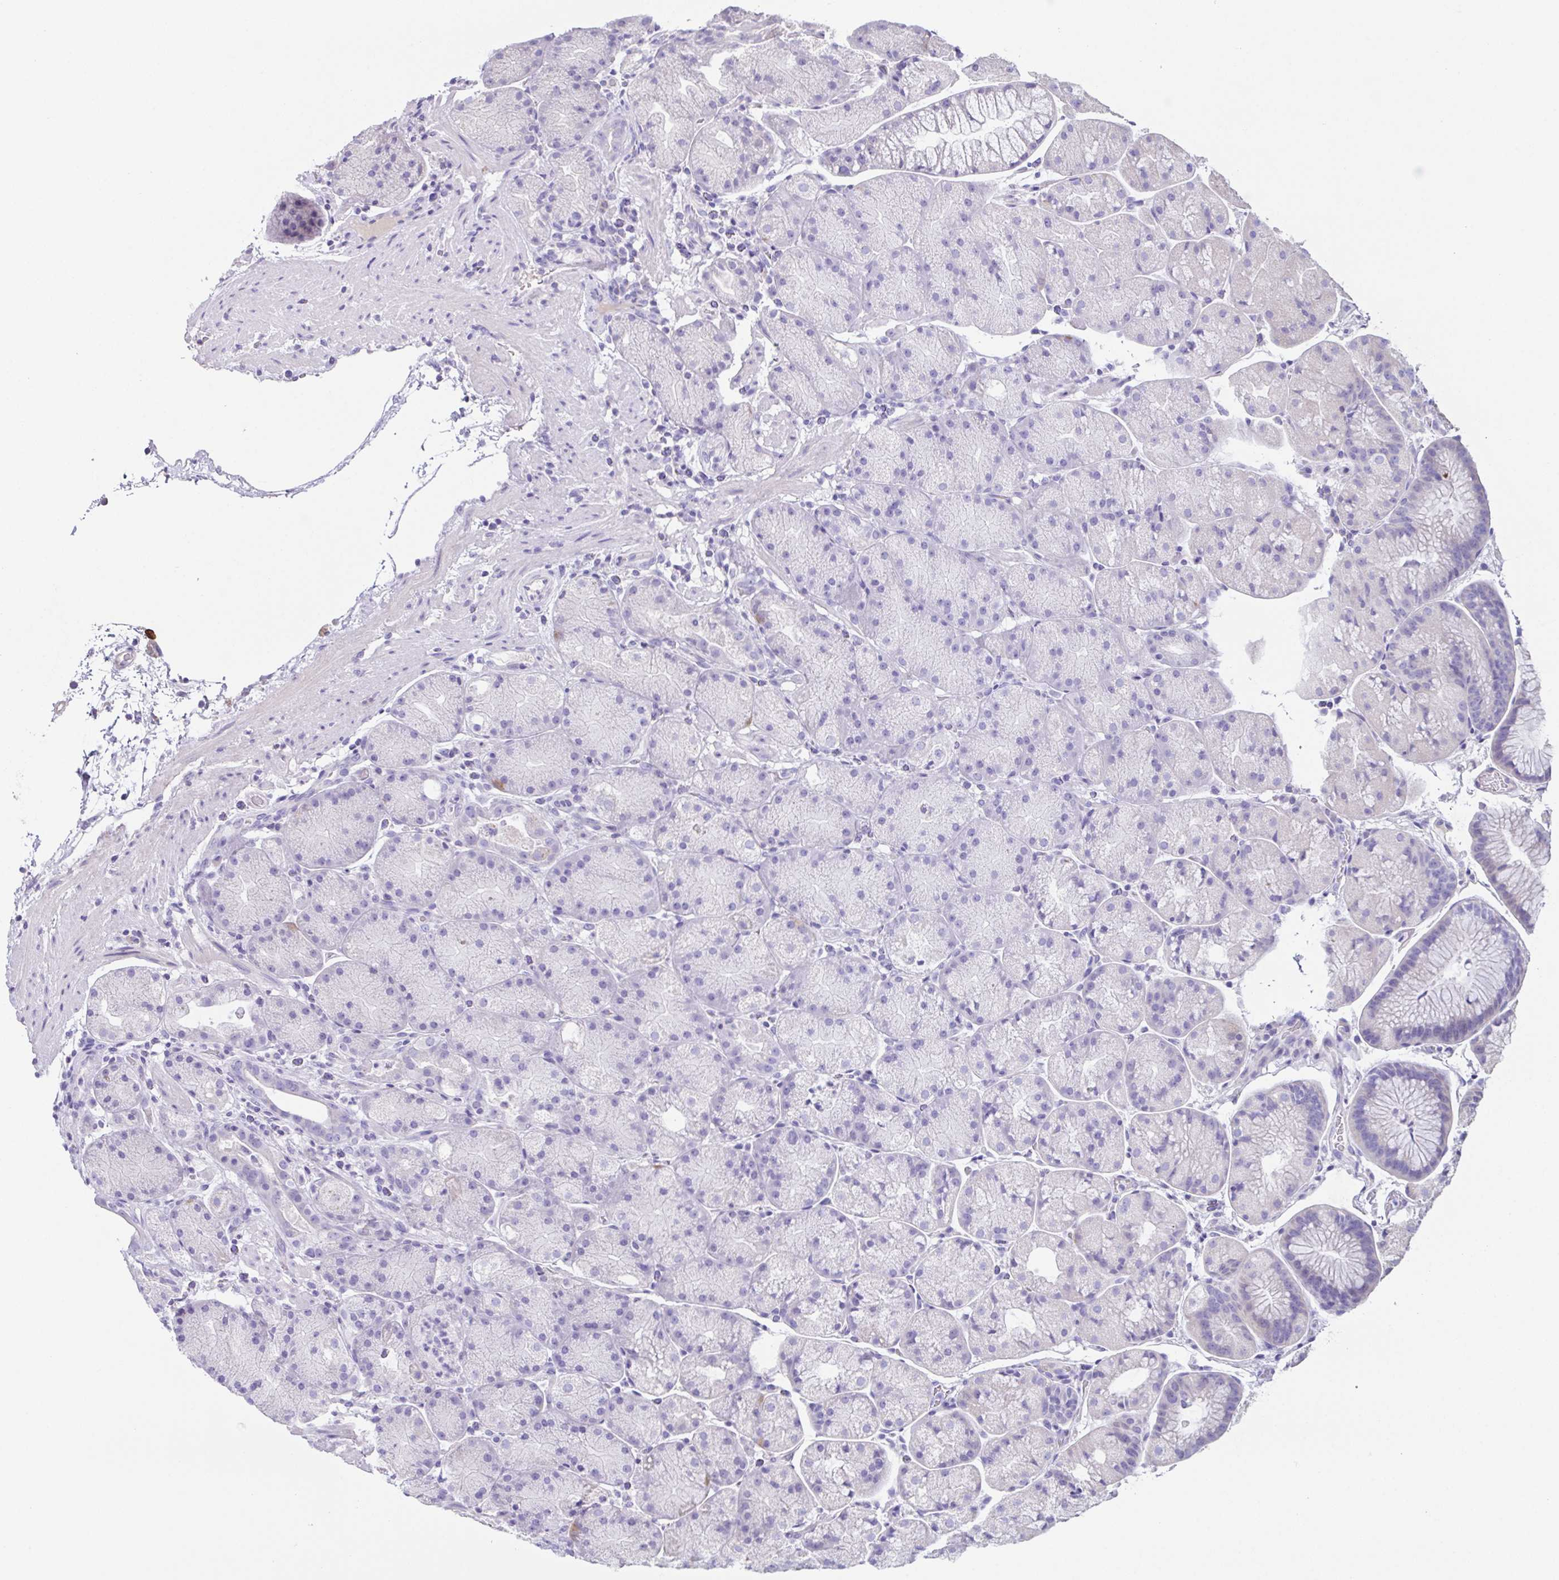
{"staining": {"intensity": "negative", "quantity": "none", "location": "none"}, "tissue": "stomach", "cell_type": "Glandular cells", "image_type": "normal", "snomed": [{"axis": "morphology", "description": "Normal tissue, NOS"}, {"axis": "topography", "description": "Stomach, upper"}, {"axis": "topography", "description": "Stomach"}], "caption": "Immunohistochemistry of benign stomach shows no staining in glandular cells.", "gene": "MARCO", "patient": {"sex": "male", "age": 48}}